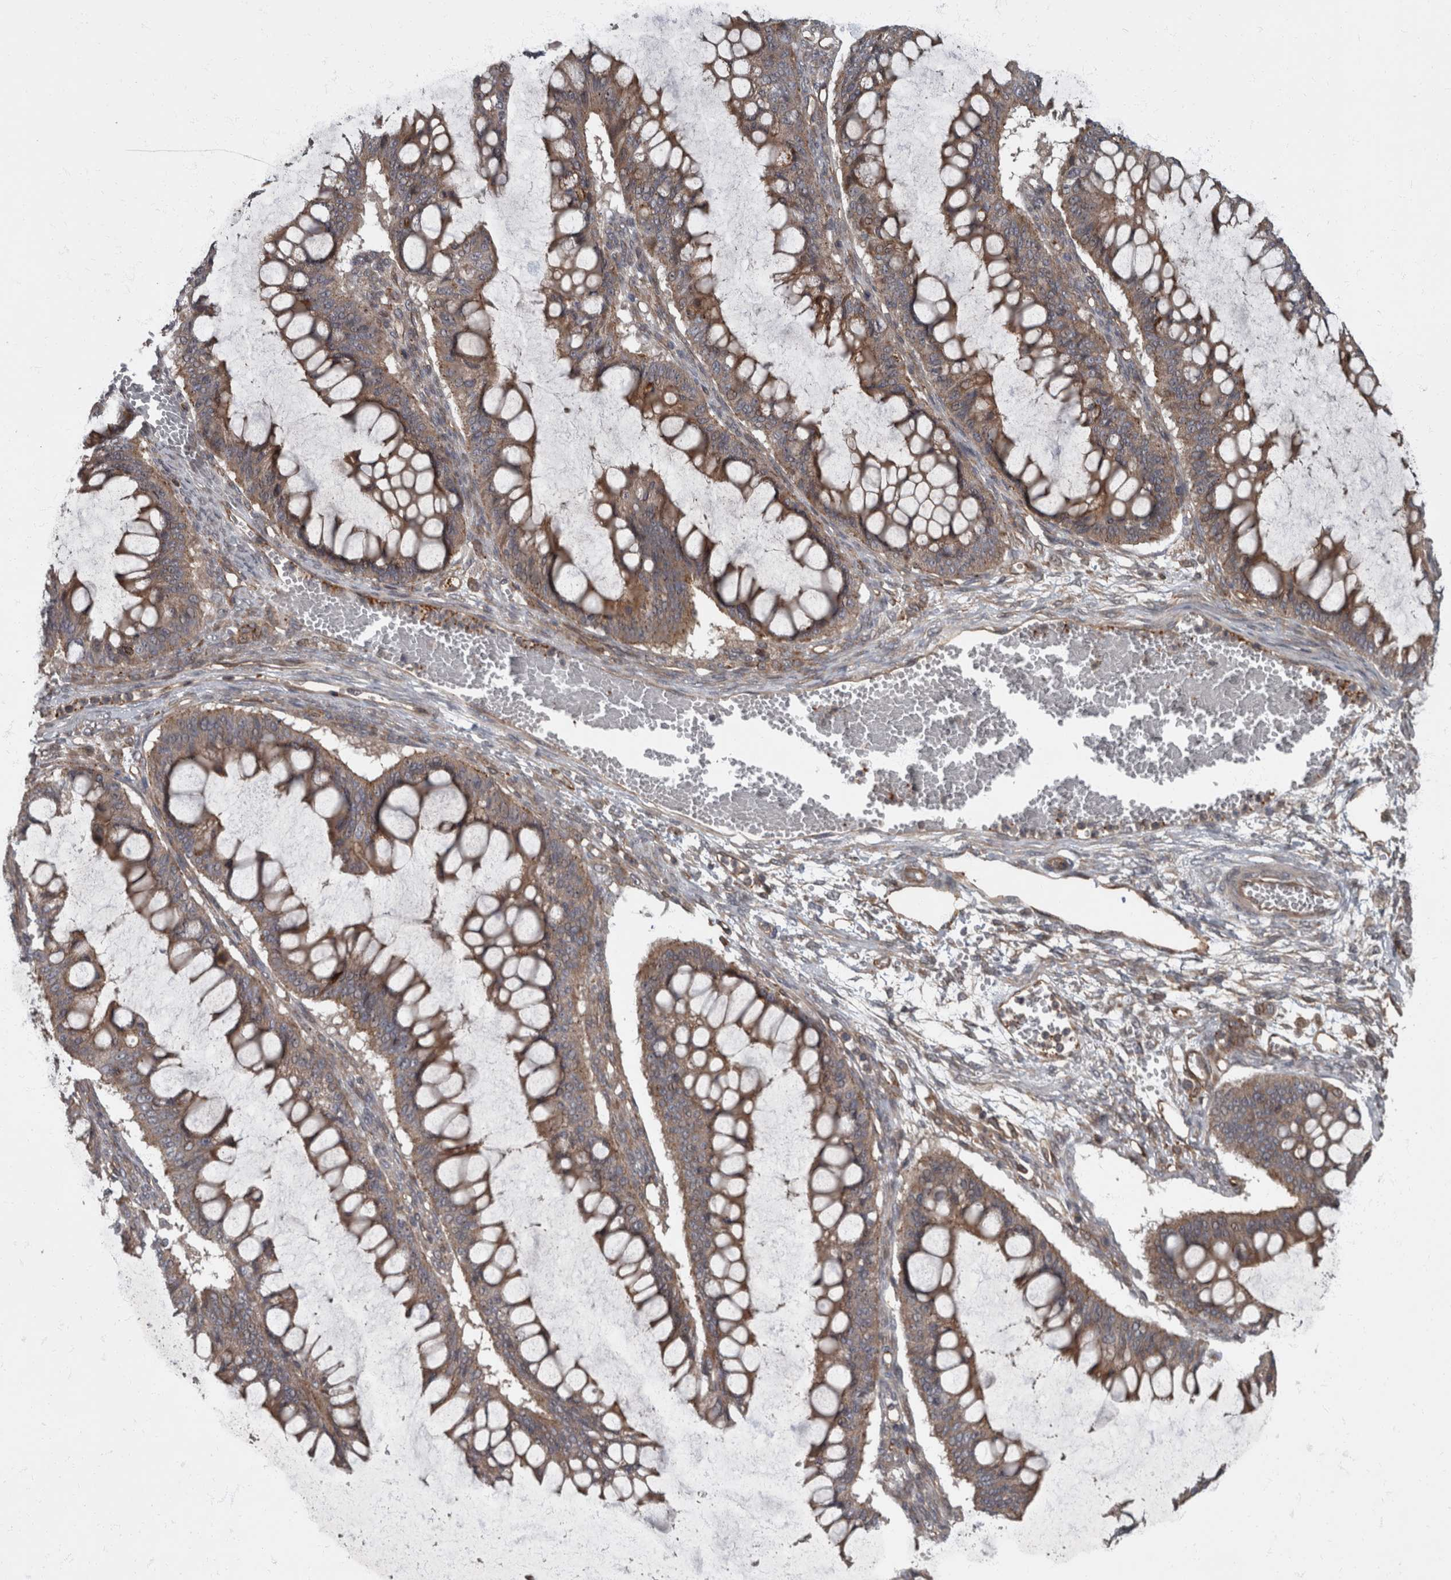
{"staining": {"intensity": "weak", "quantity": ">75%", "location": "cytoplasmic/membranous"}, "tissue": "ovarian cancer", "cell_type": "Tumor cells", "image_type": "cancer", "snomed": [{"axis": "morphology", "description": "Cystadenocarcinoma, mucinous, NOS"}, {"axis": "topography", "description": "Ovary"}], "caption": "Immunohistochemical staining of human ovarian cancer displays low levels of weak cytoplasmic/membranous protein expression in about >75% of tumor cells.", "gene": "VEGFD", "patient": {"sex": "female", "age": 73}}